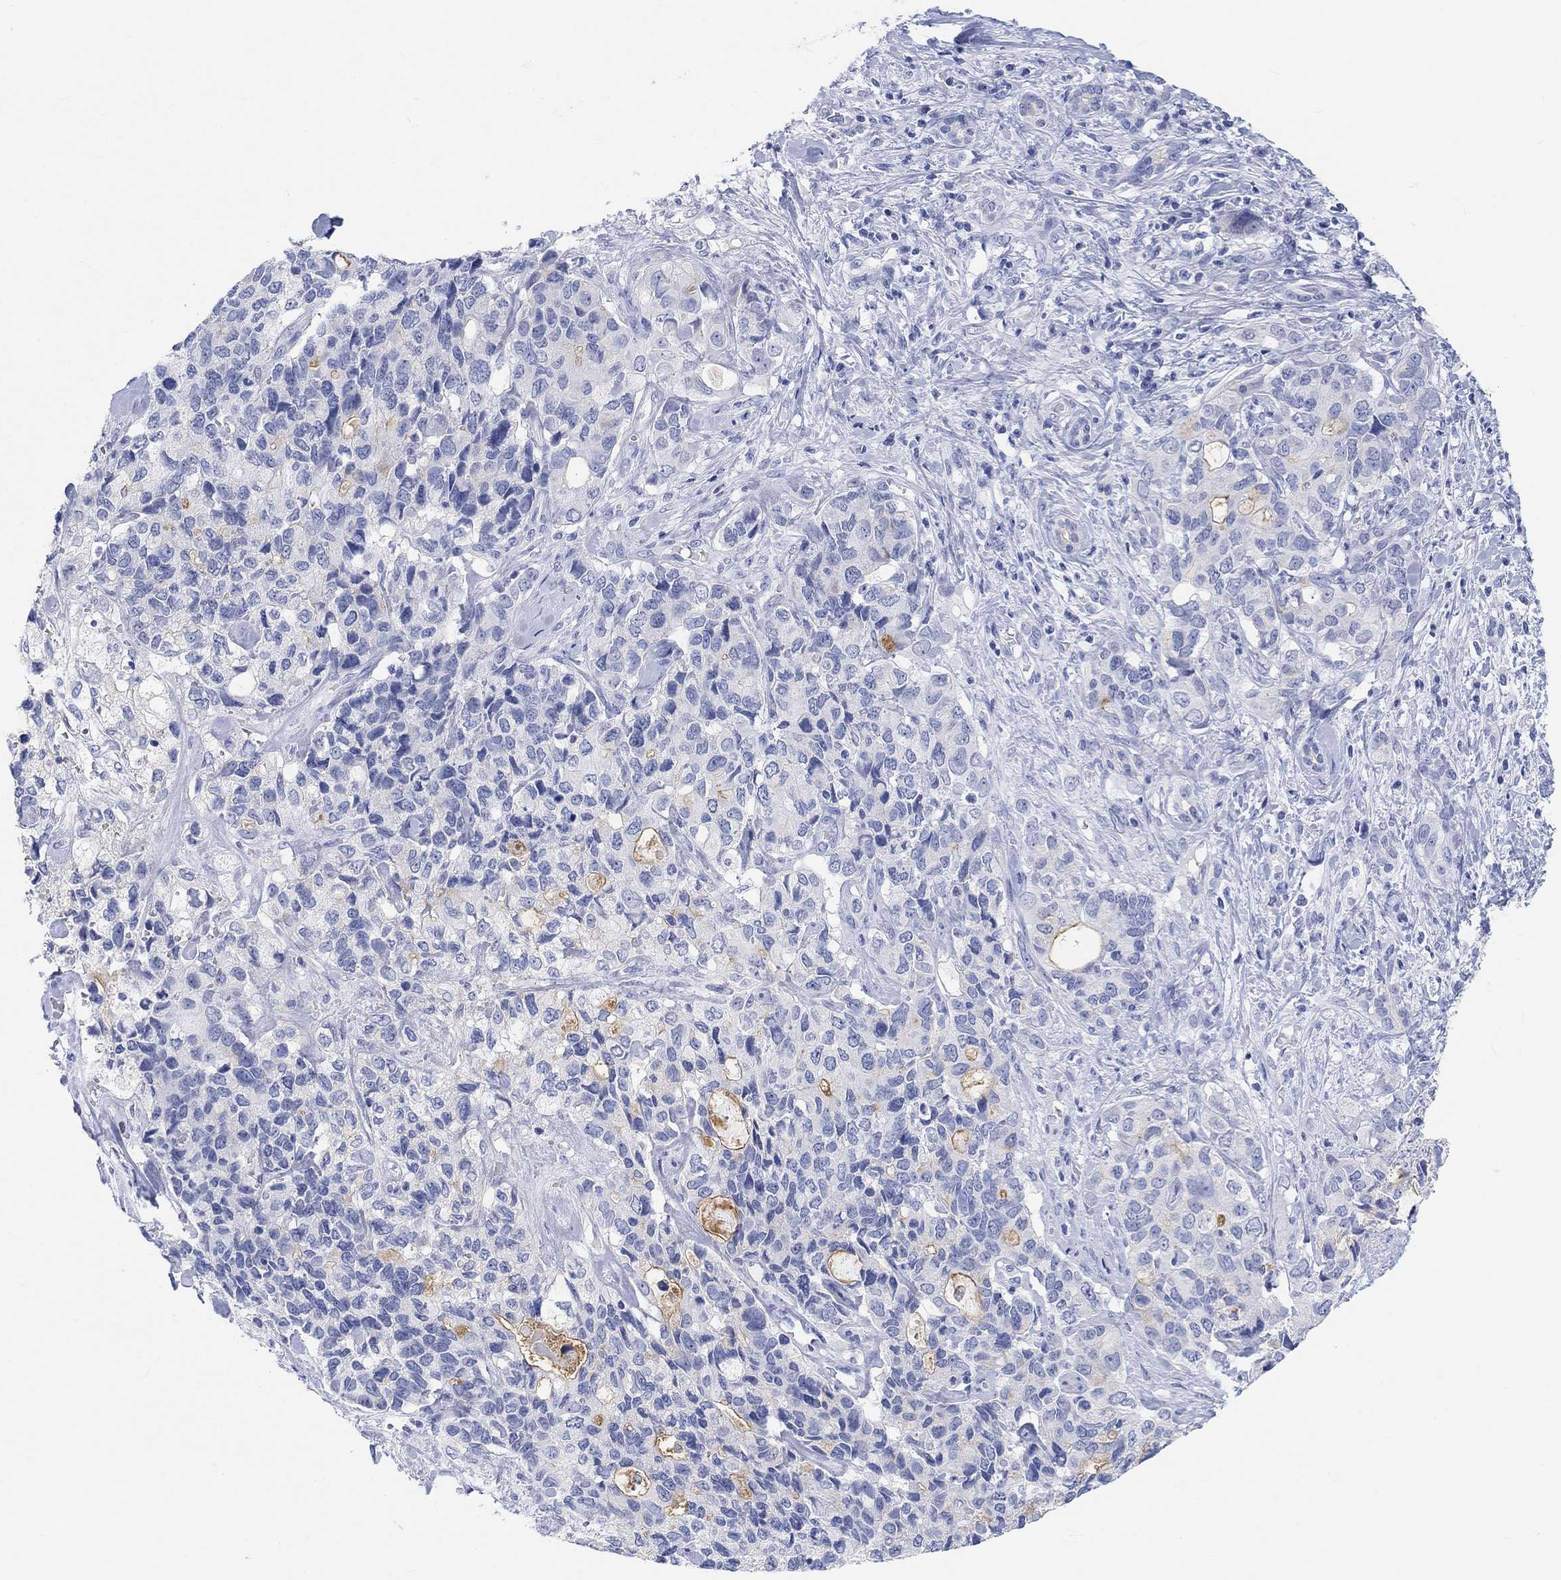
{"staining": {"intensity": "moderate", "quantity": "<25%", "location": "cytoplasmic/membranous"}, "tissue": "pancreatic cancer", "cell_type": "Tumor cells", "image_type": "cancer", "snomed": [{"axis": "morphology", "description": "Adenocarcinoma, NOS"}, {"axis": "topography", "description": "Pancreas"}], "caption": "Tumor cells exhibit low levels of moderate cytoplasmic/membranous staining in about <25% of cells in human adenocarcinoma (pancreatic). Ihc stains the protein of interest in brown and the nuclei are stained blue.", "gene": "XIRP2", "patient": {"sex": "female", "age": 56}}